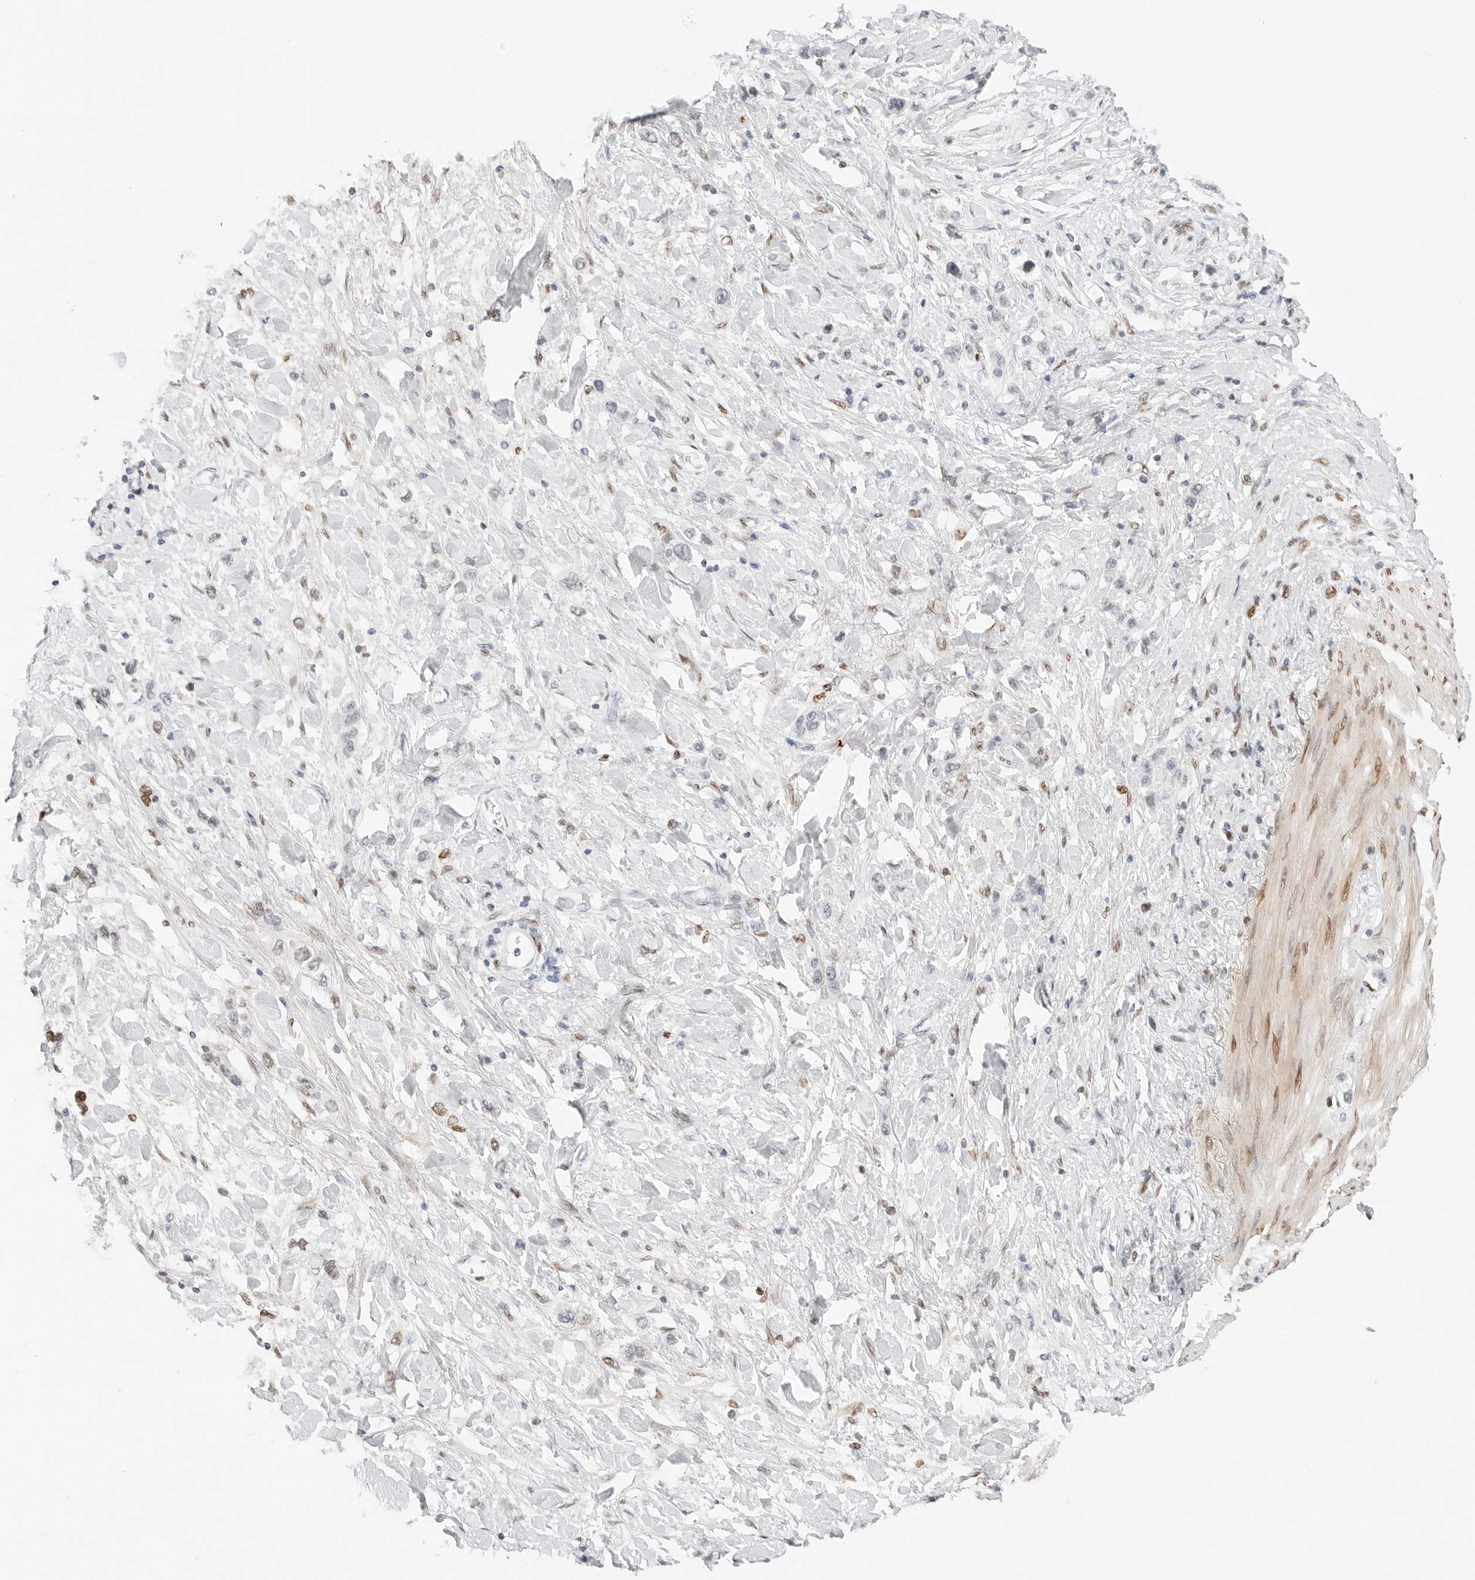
{"staining": {"intensity": "negative", "quantity": "none", "location": "none"}, "tissue": "stomach cancer", "cell_type": "Tumor cells", "image_type": "cancer", "snomed": [{"axis": "morphology", "description": "Adenocarcinoma, NOS"}, {"axis": "topography", "description": "Stomach"}], "caption": "Image shows no protein positivity in tumor cells of stomach cancer (adenocarcinoma) tissue.", "gene": "SPIDR", "patient": {"sex": "female", "age": 65}}